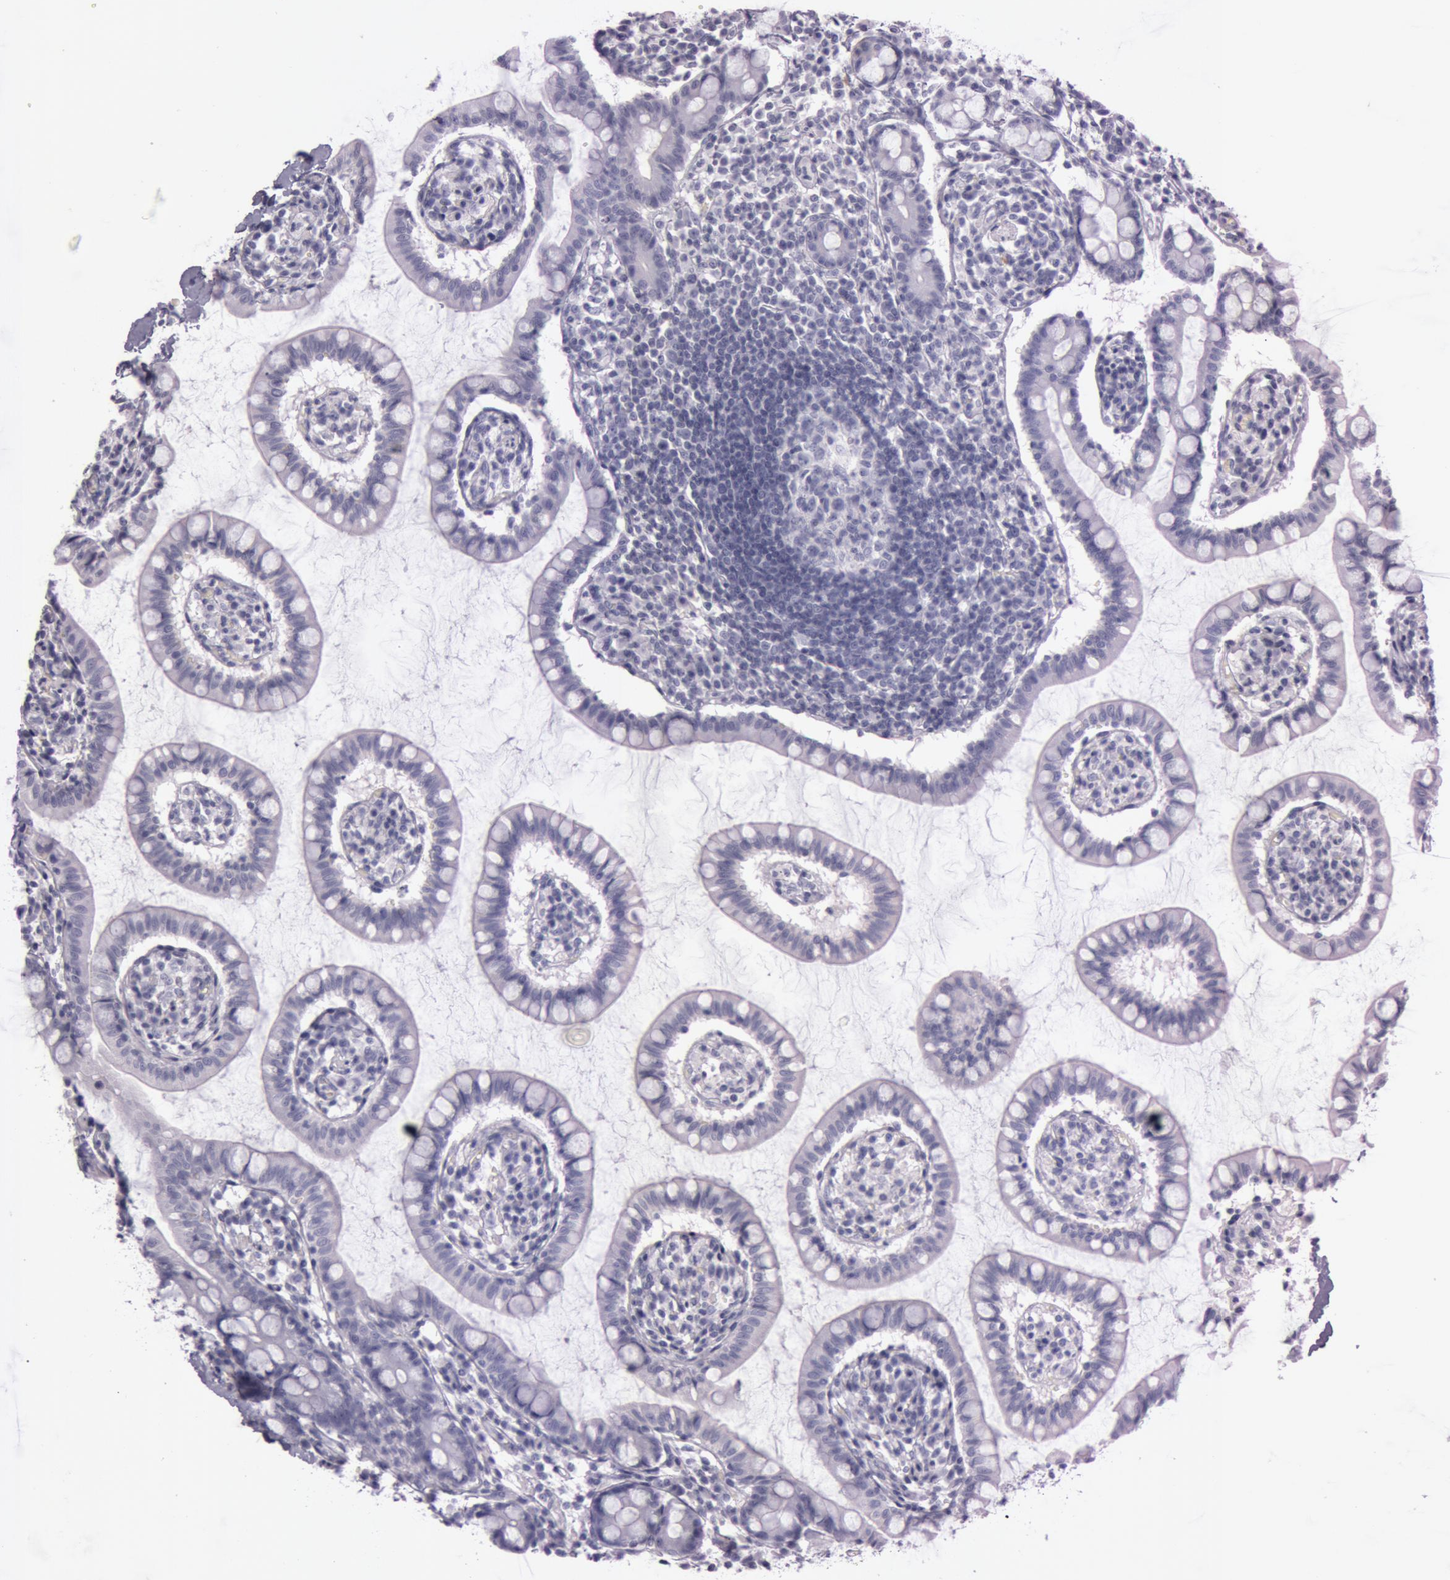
{"staining": {"intensity": "negative", "quantity": "none", "location": "none"}, "tissue": "small intestine", "cell_type": "Glandular cells", "image_type": "normal", "snomed": [{"axis": "morphology", "description": "Normal tissue, NOS"}, {"axis": "topography", "description": "Small intestine"}], "caption": "Glandular cells are negative for brown protein staining in benign small intestine. (Stains: DAB (3,3'-diaminobenzidine) immunohistochemistry with hematoxylin counter stain, Microscopy: brightfield microscopy at high magnification).", "gene": "S100A7", "patient": {"sex": "female", "age": 61}}